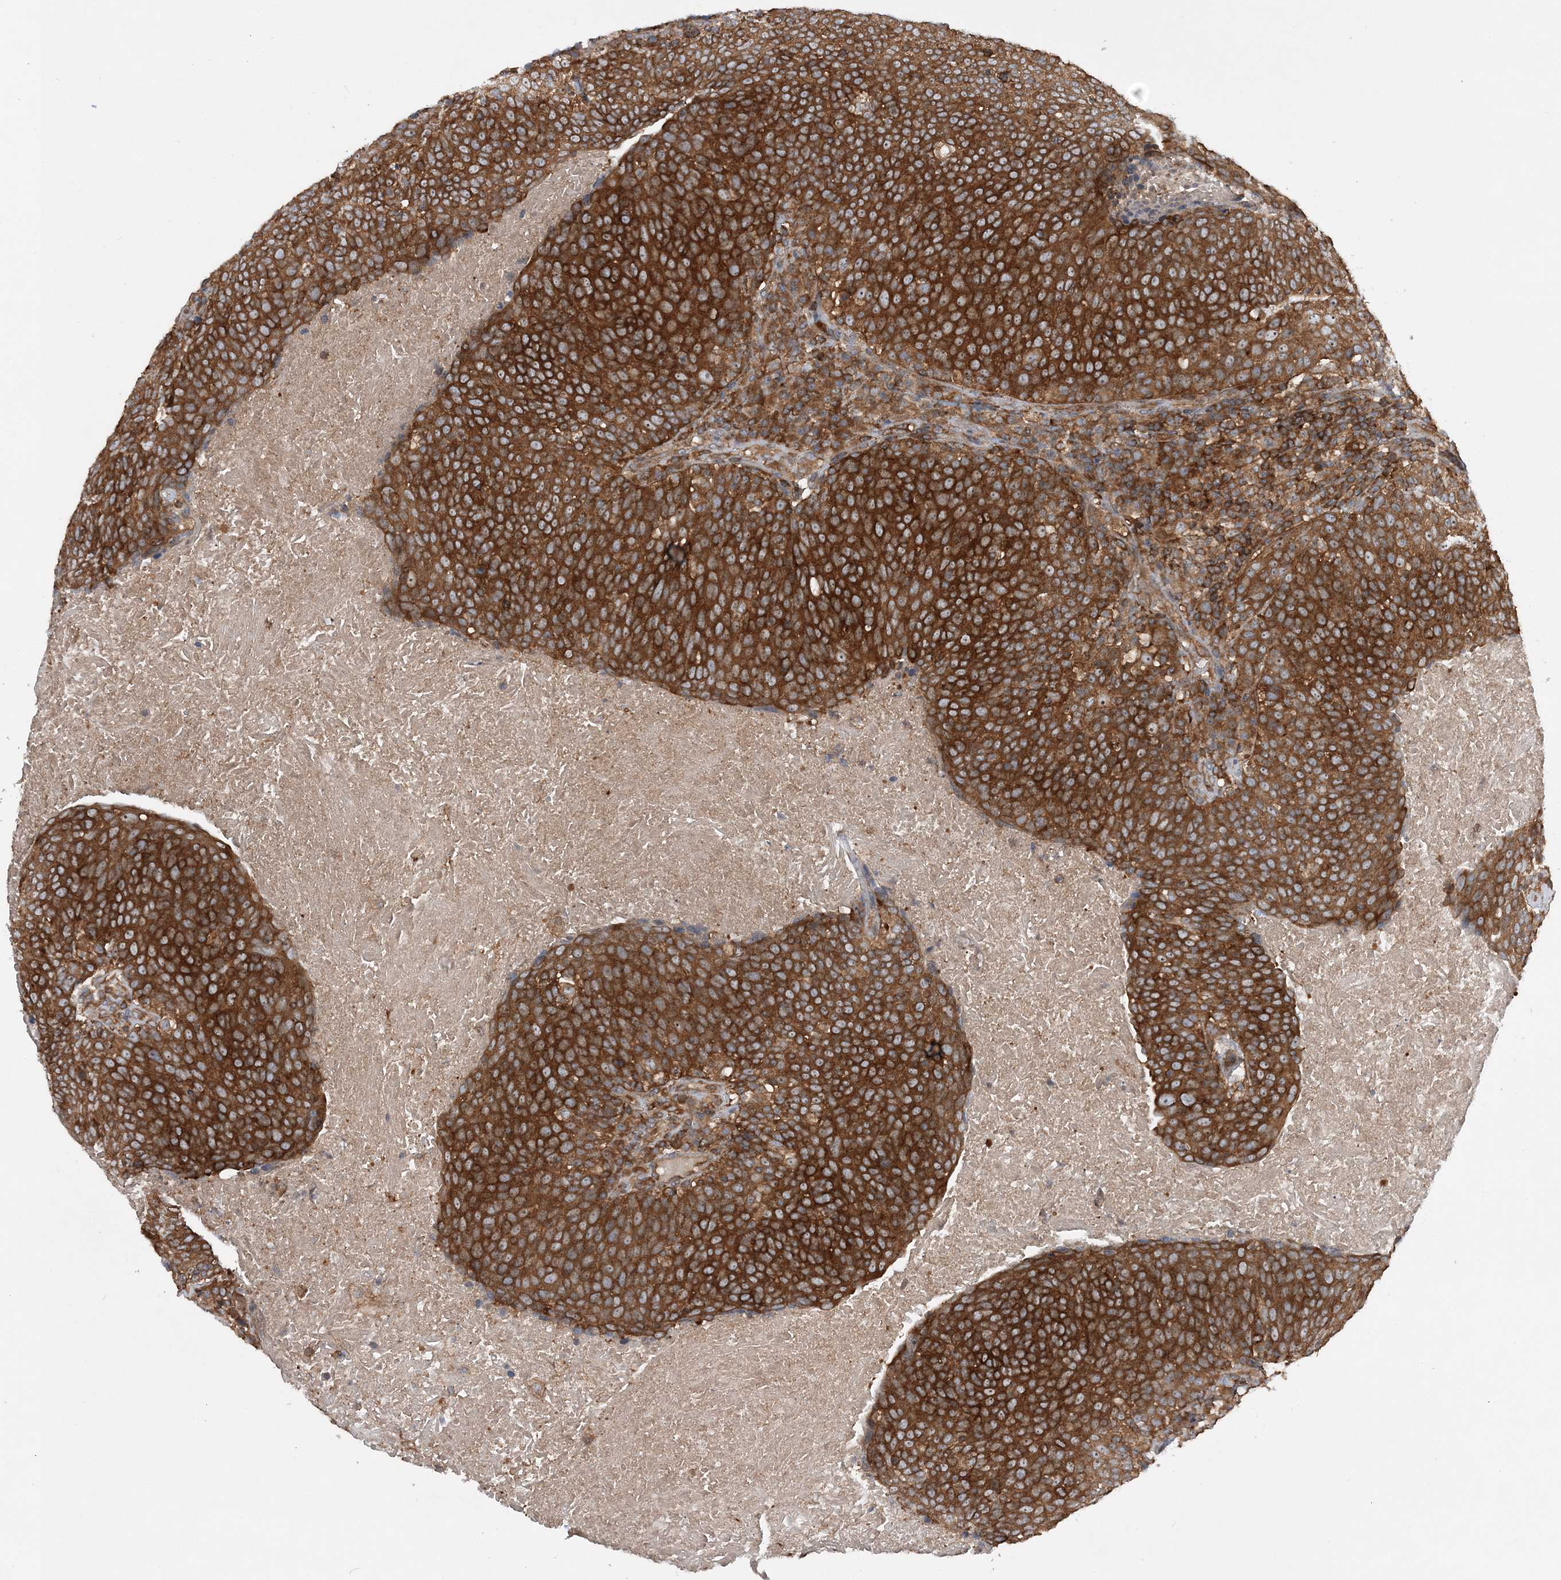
{"staining": {"intensity": "strong", "quantity": ">75%", "location": "cytoplasmic/membranous,nuclear"}, "tissue": "head and neck cancer", "cell_type": "Tumor cells", "image_type": "cancer", "snomed": [{"axis": "morphology", "description": "Squamous cell carcinoma, NOS"}, {"axis": "morphology", "description": "Squamous cell carcinoma, metastatic, NOS"}, {"axis": "topography", "description": "Lymph node"}, {"axis": "topography", "description": "Head-Neck"}], "caption": "Protein analysis of metastatic squamous cell carcinoma (head and neck) tissue demonstrates strong cytoplasmic/membranous and nuclear staining in approximately >75% of tumor cells.", "gene": "ACAP2", "patient": {"sex": "male", "age": 62}}